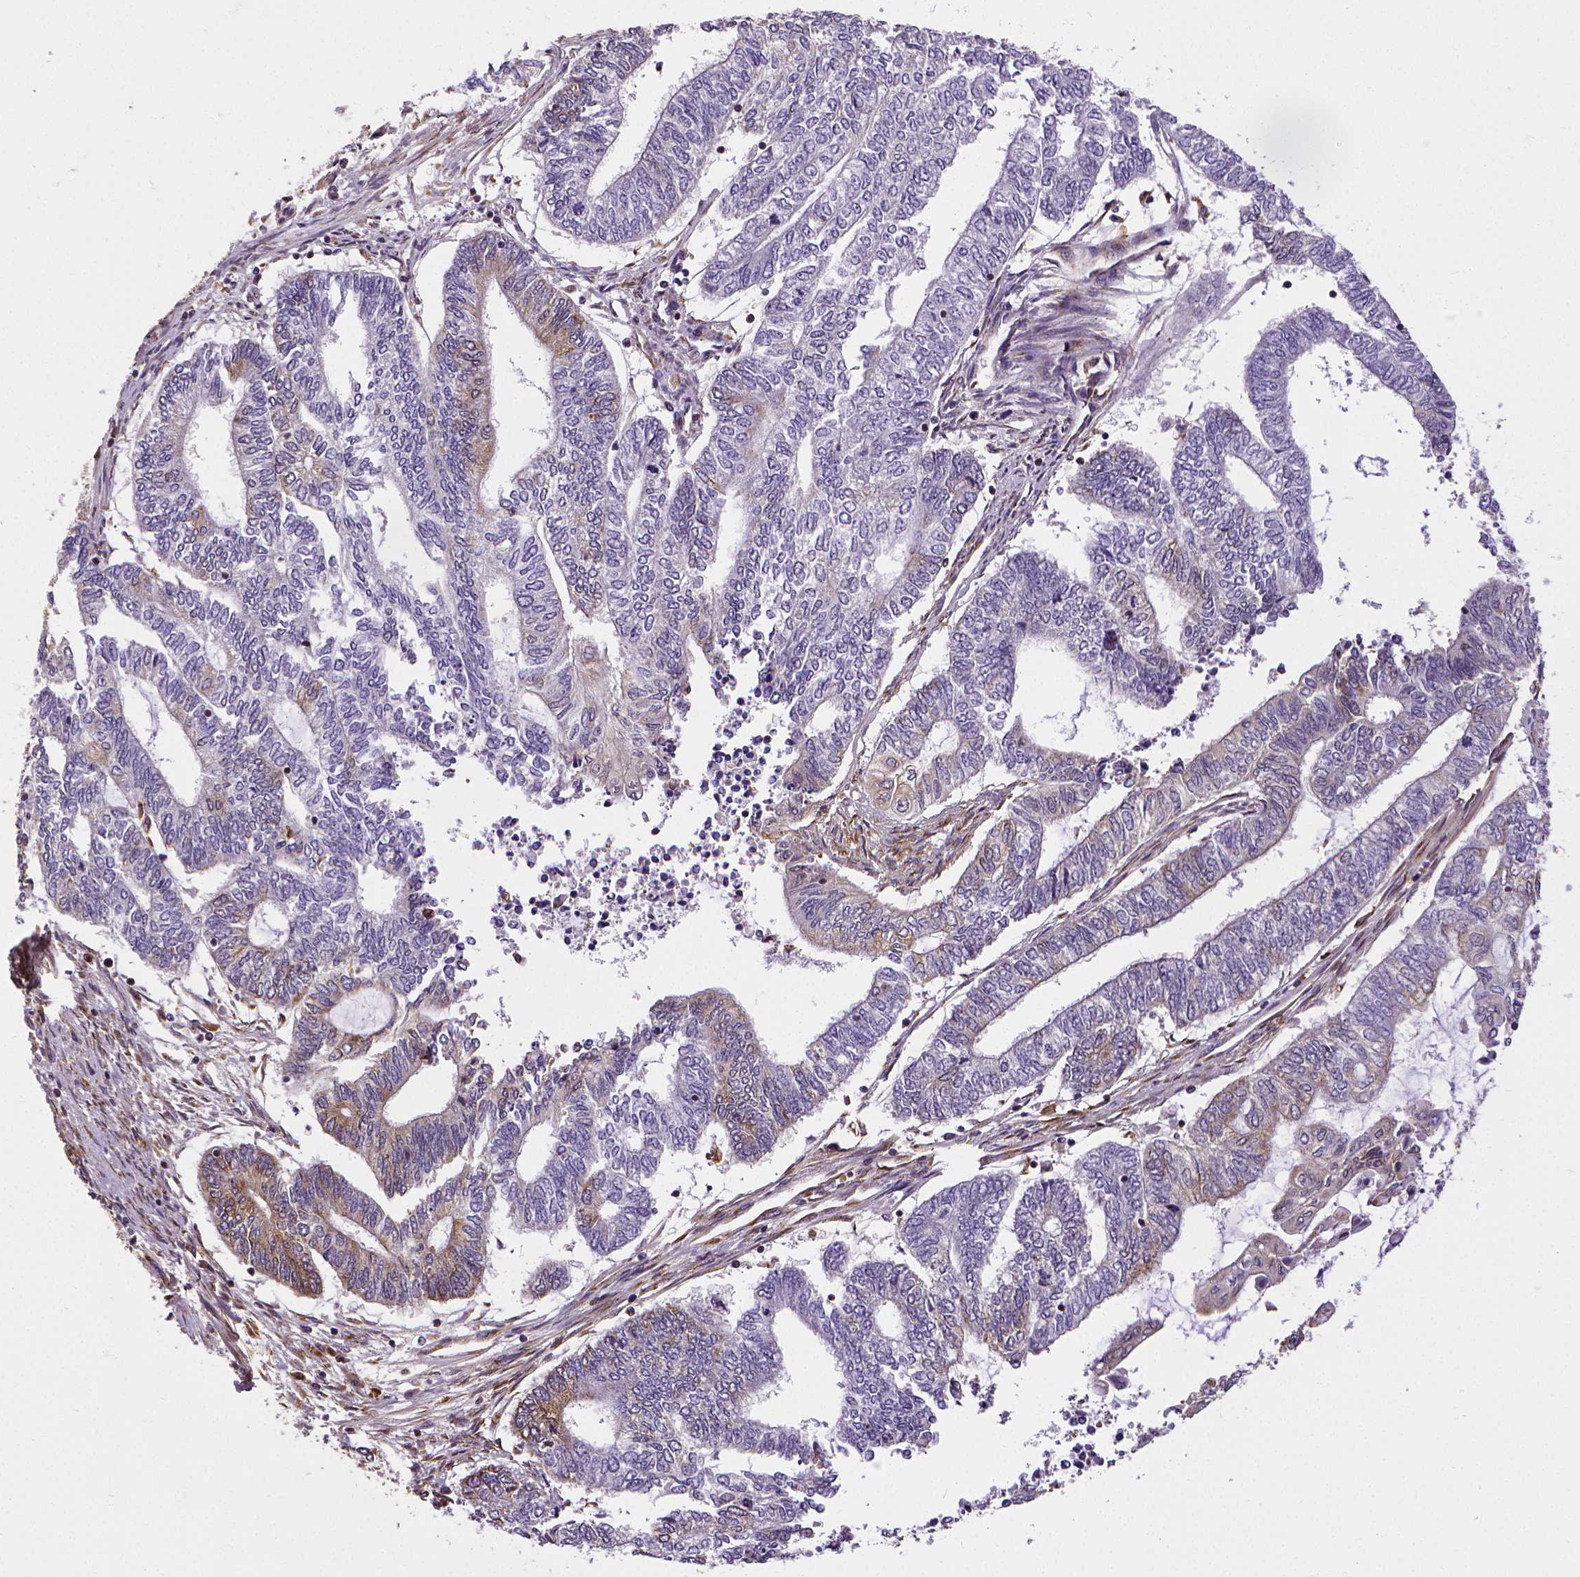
{"staining": {"intensity": "weak", "quantity": "<25%", "location": "cytoplasmic/membranous"}, "tissue": "endometrial cancer", "cell_type": "Tumor cells", "image_type": "cancer", "snomed": [{"axis": "morphology", "description": "Adenocarcinoma, NOS"}, {"axis": "topography", "description": "Uterus"}, {"axis": "topography", "description": "Endometrium"}], "caption": "Immunohistochemistry micrograph of adenocarcinoma (endometrial) stained for a protein (brown), which shows no expression in tumor cells.", "gene": "MTDH", "patient": {"sex": "female", "age": 70}}